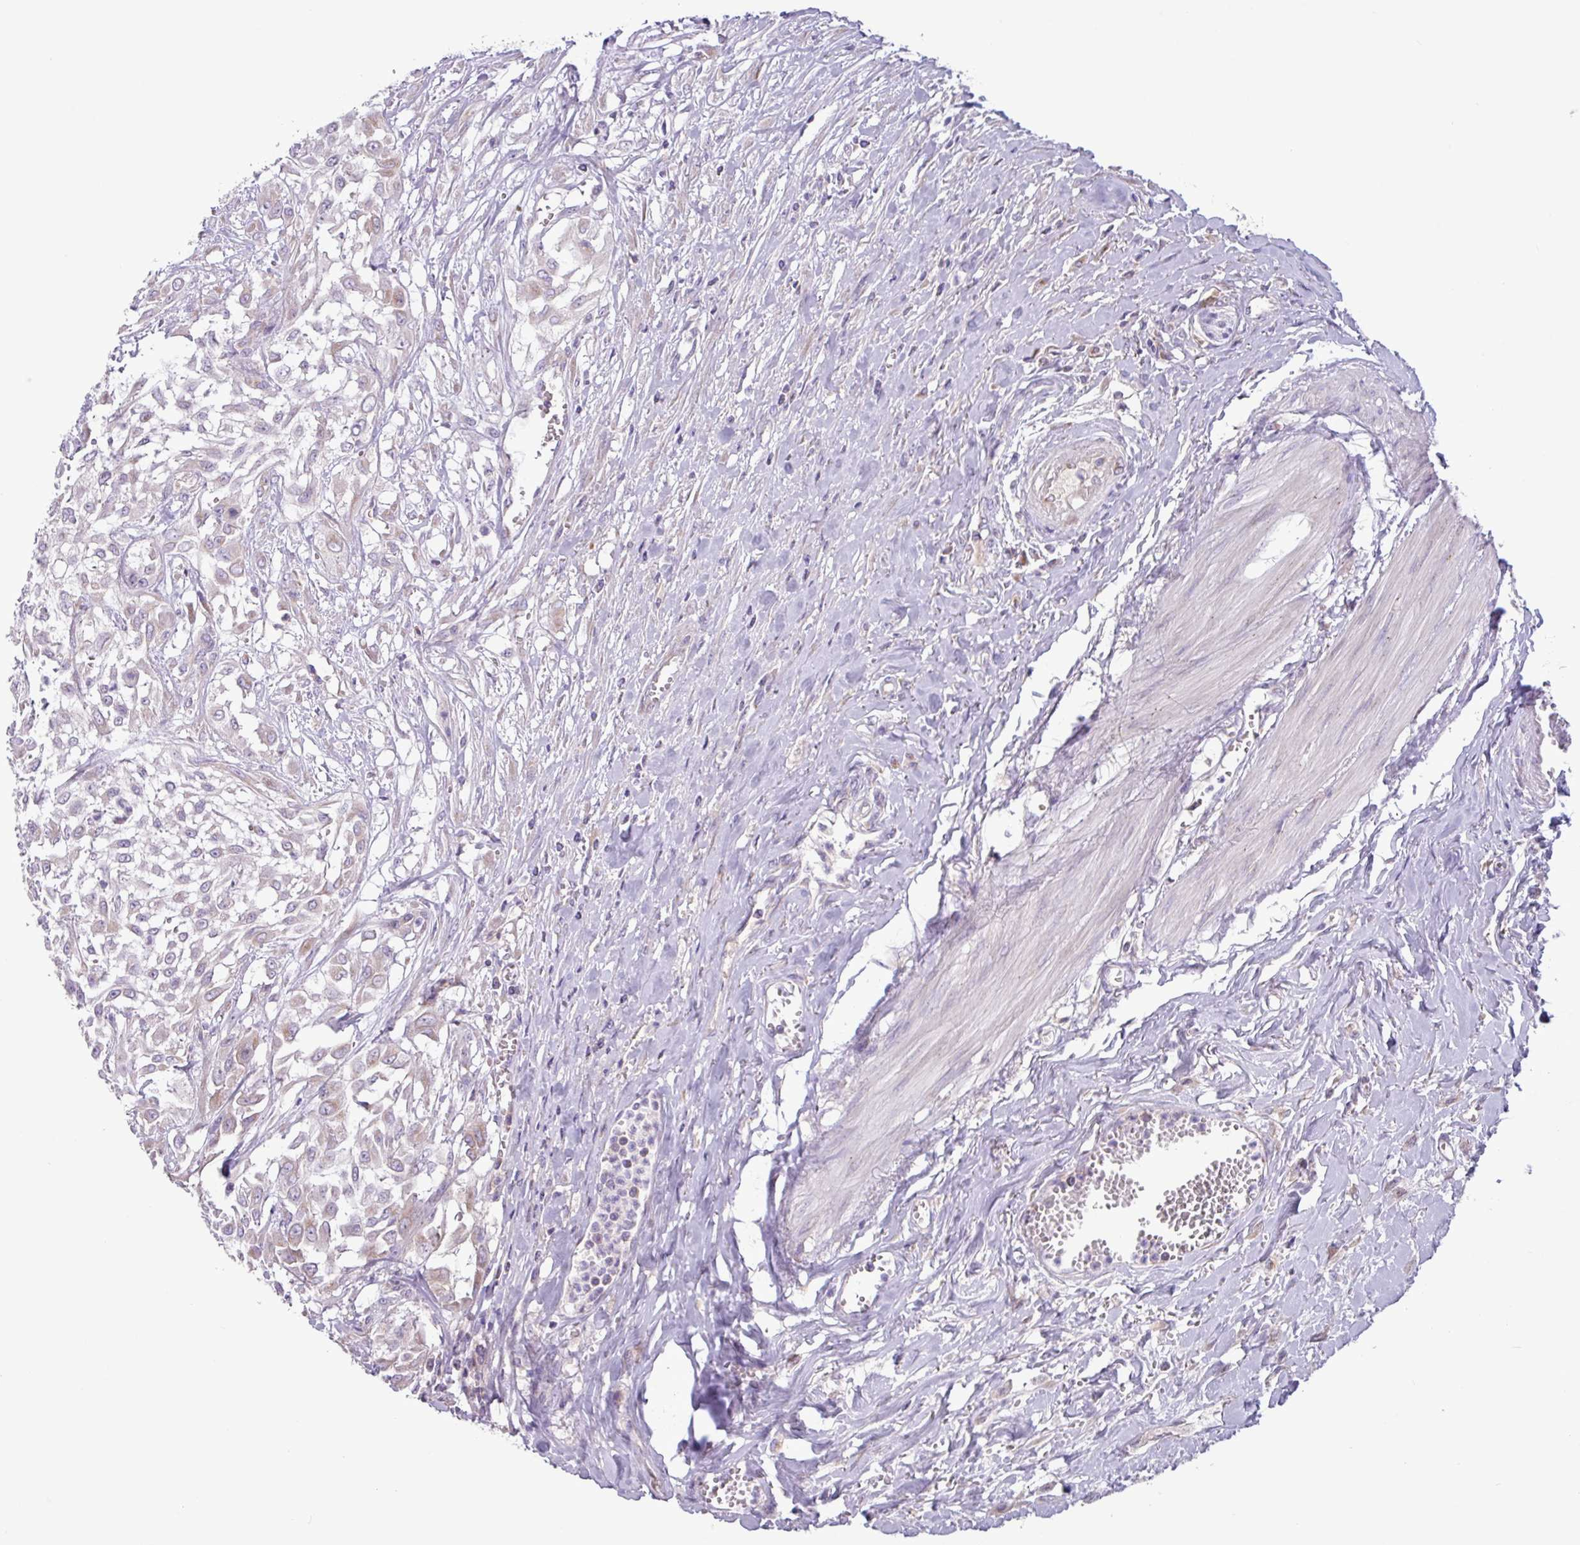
{"staining": {"intensity": "negative", "quantity": "none", "location": "none"}, "tissue": "urothelial cancer", "cell_type": "Tumor cells", "image_type": "cancer", "snomed": [{"axis": "morphology", "description": "Urothelial carcinoma, High grade"}, {"axis": "topography", "description": "Urinary bladder"}], "caption": "Immunohistochemistry (IHC) photomicrograph of human urothelial cancer stained for a protein (brown), which displays no staining in tumor cells.", "gene": "STIMATE", "patient": {"sex": "male", "age": 57}}